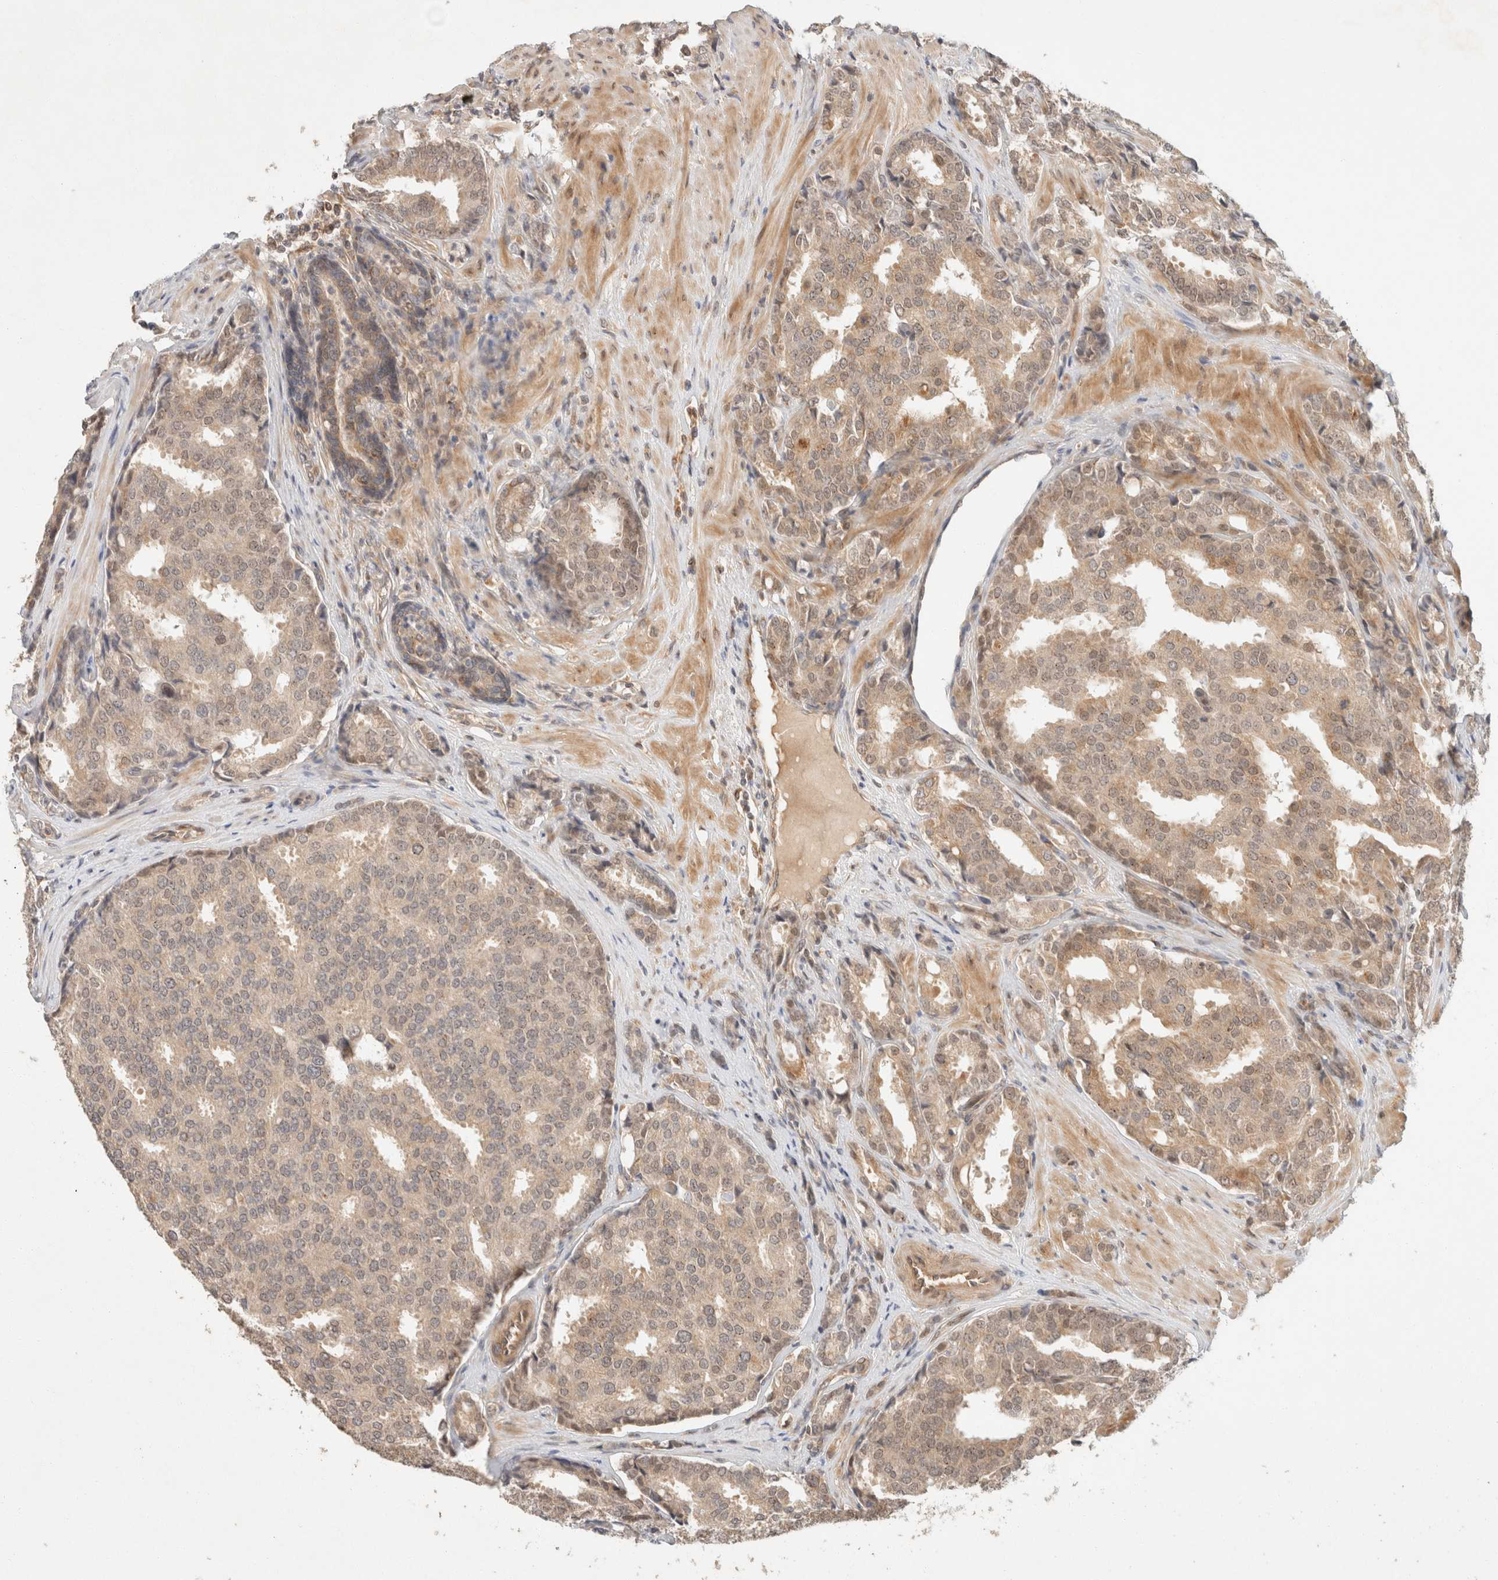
{"staining": {"intensity": "weak", "quantity": "25%-75%", "location": "cytoplasmic/membranous"}, "tissue": "prostate cancer", "cell_type": "Tumor cells", "image_type": "cancer", "snomed": [{"axis": "morphology", "description": "Adenocarcinoma, High grade"}, {"axis": "topography", "description": "Prostate"}], "caption": "Prostate cancer (adenocarcinoma (high-grade)) stained with IHC displays weak cytoplasmic/membranous expression in about 25%-75% of tumor cells.", "gene": "TACC1", "patient": {"sex": "male", "age": 50}}